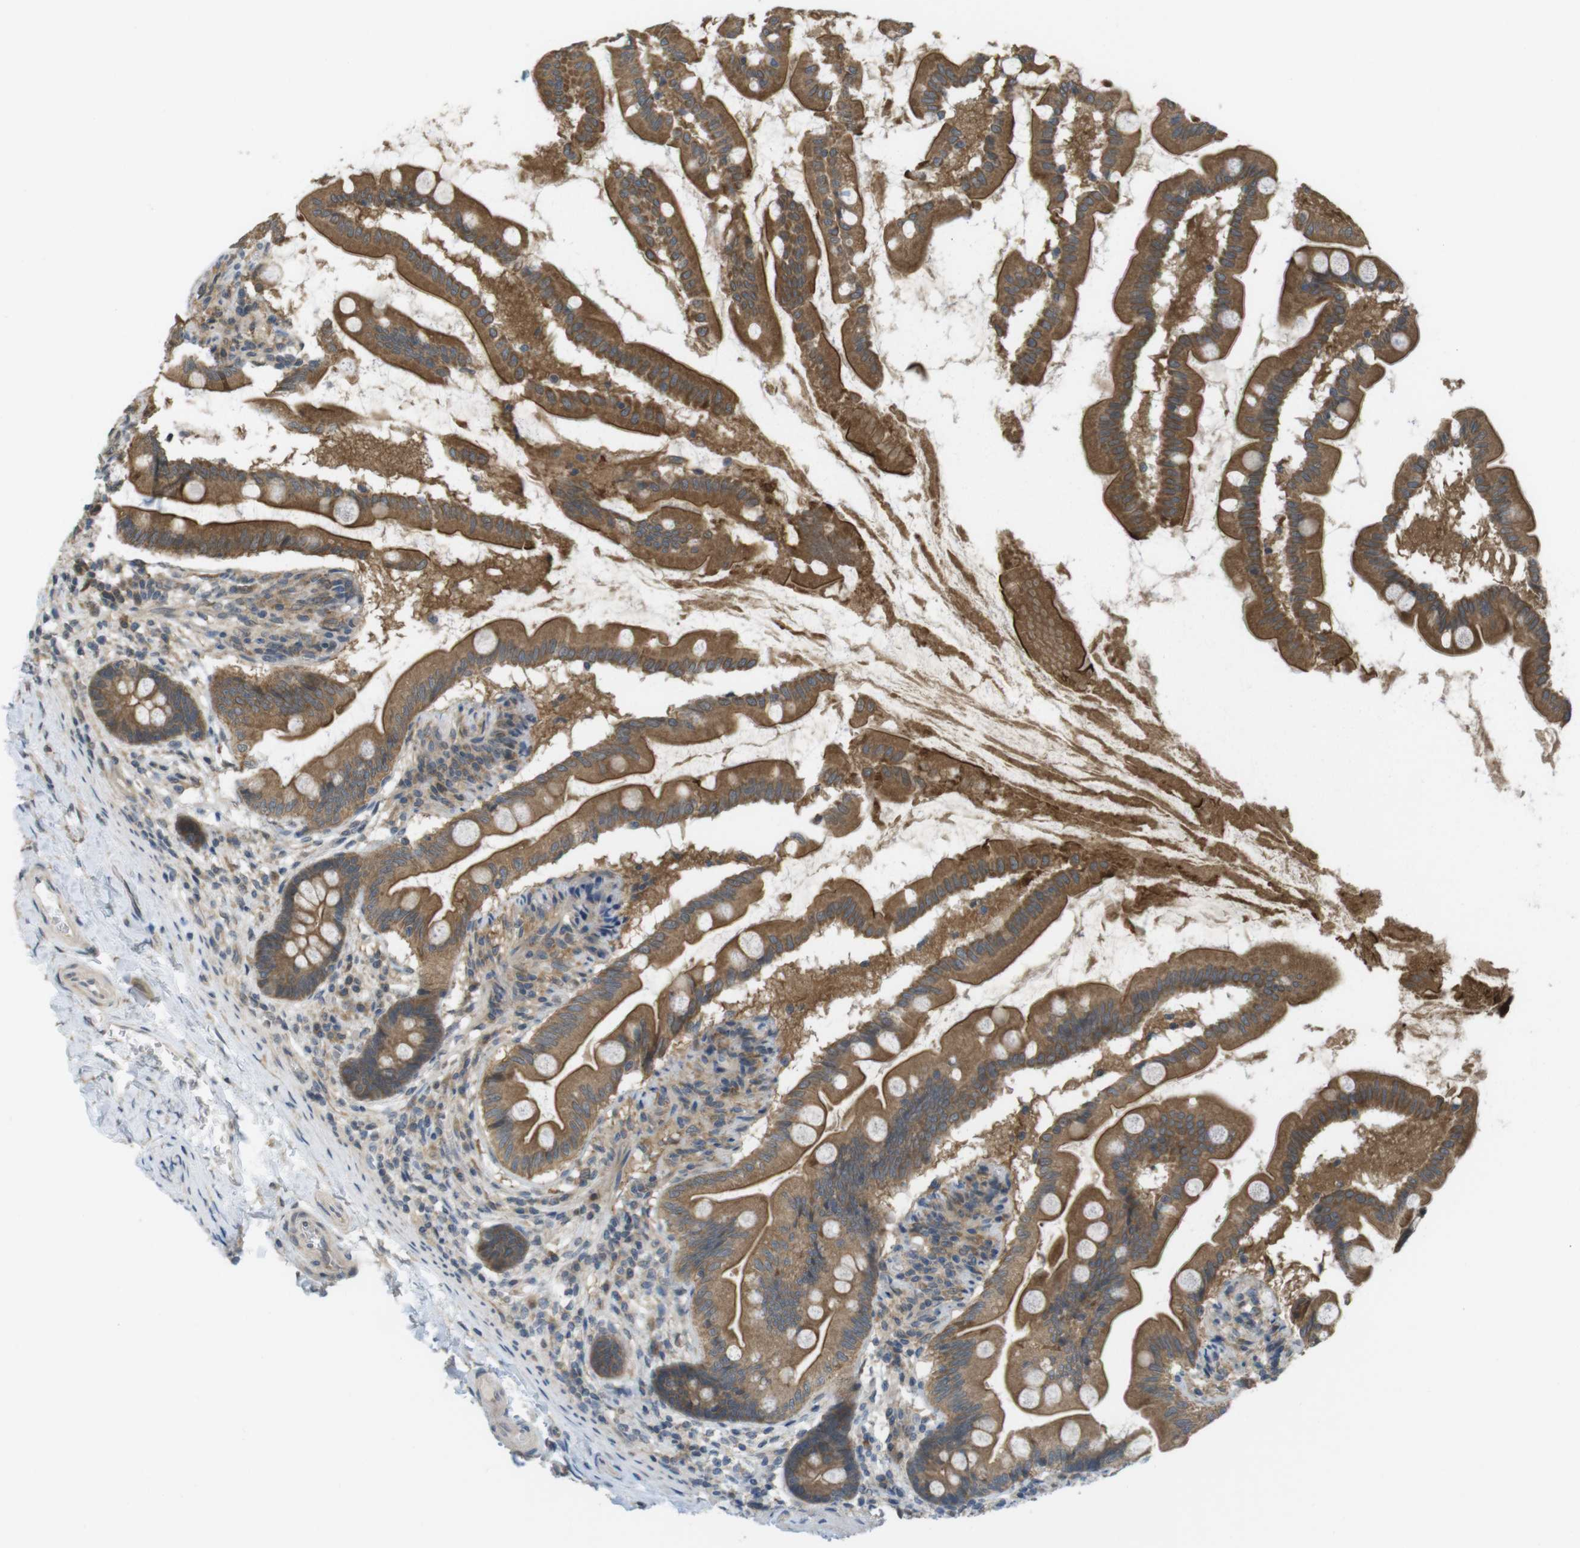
{"staining": {"intensity": "moderate", "quantity": ">75%", "location": "cytoplasmic/membranous"}, "tissue": "small intestine", "cell_type": "Glandular cells", "image_type": "normal", "snomed": [{"axis": "morphology", "description": "Normal tissue, NOS"}, {"axis": "topography", "description": "Small intestine"}], "caption": "Protein staining exhibits moderate cytoplasmic/membranous positivity in about >75% of glandular cells in benign small intestine. The staining was performed using DAB (3,3'-diaminobenzidine), with brown indicating positive protein expression. Nuclei are stained blue with hematoxylin.", "gene": "RNF130", "patient": {"sex": "female", "age": 56}}